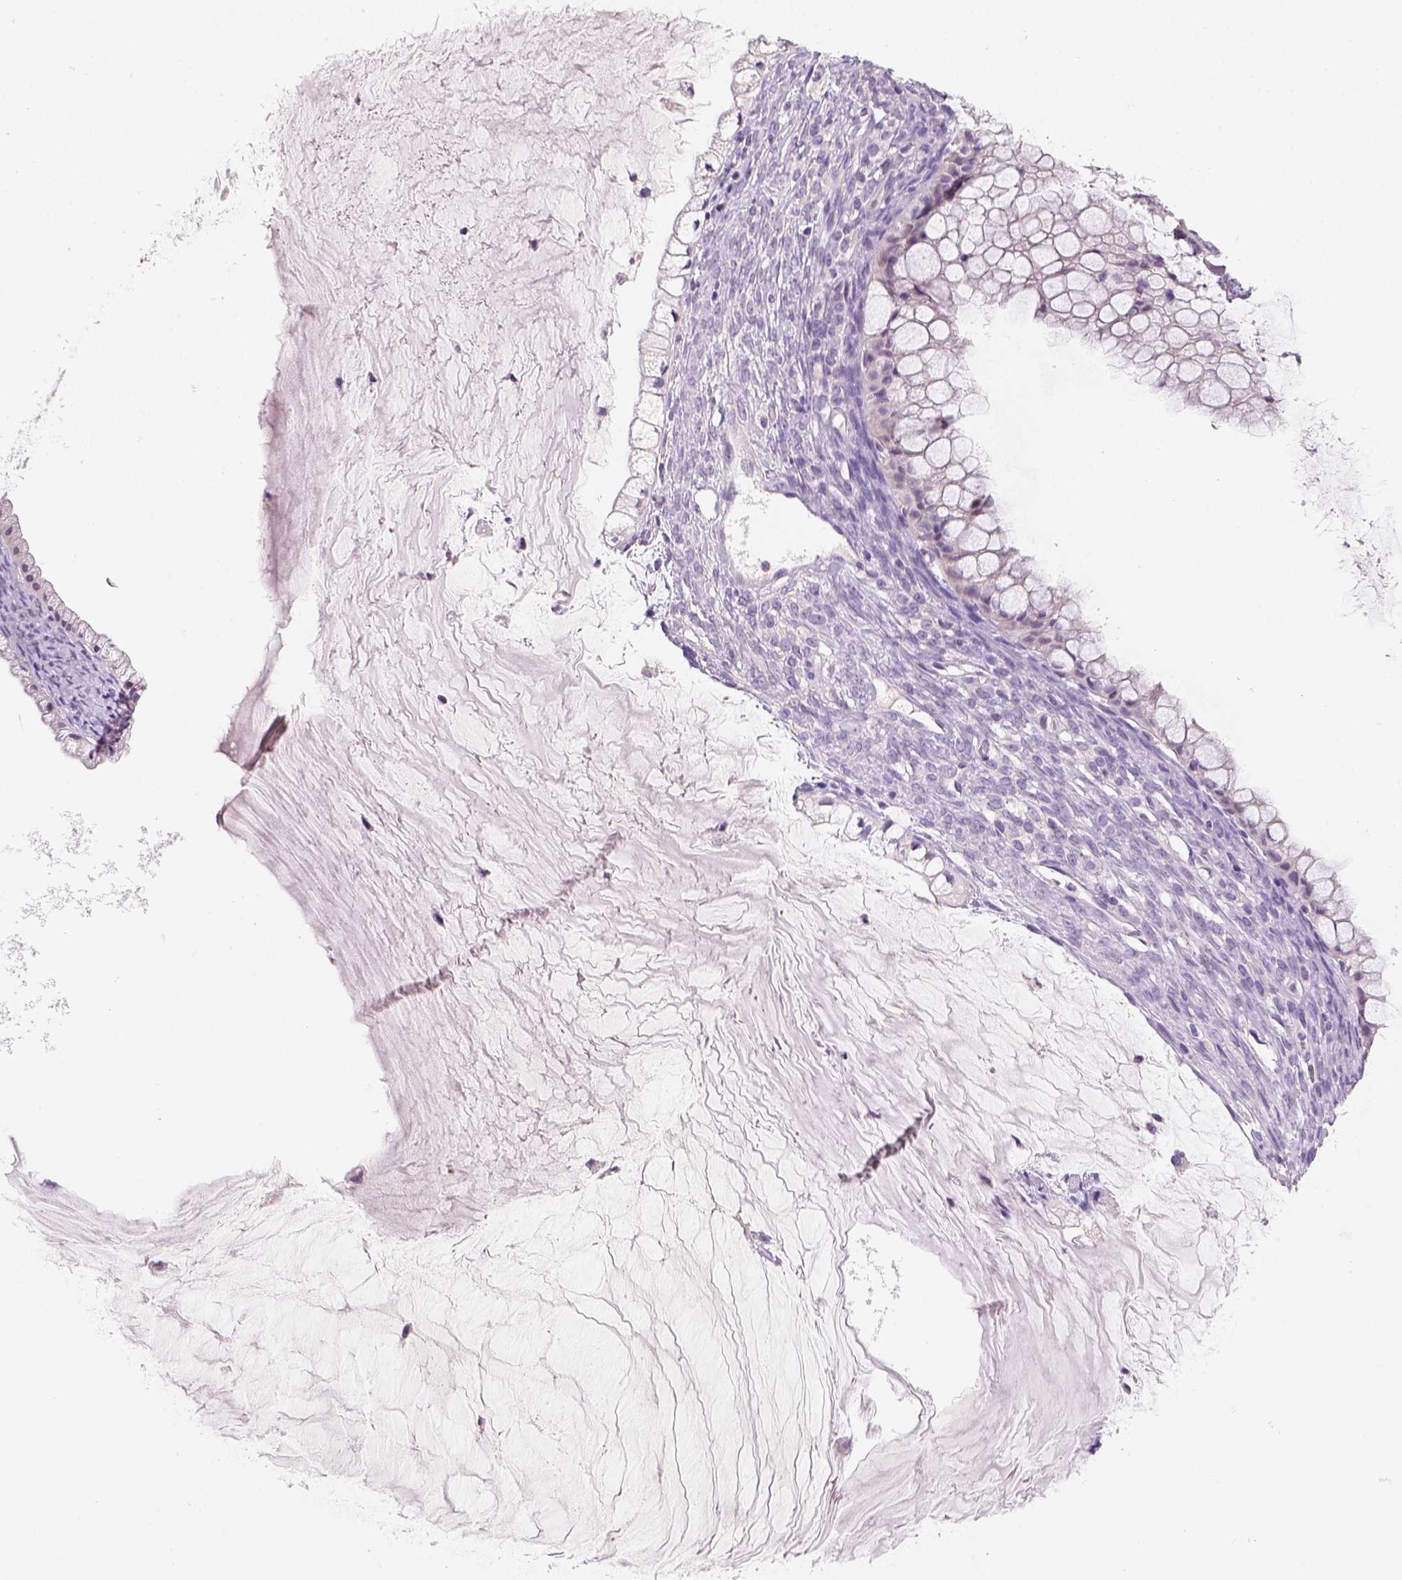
{"staining": {"intensity": "negative", "quantity": "none", "location": "none"}, "tissue": "ovarian cancer", "cell_type": "Tumor cells", "image_type": "cancer", "snomed": [{"axis": "morphology", "description": "Cystadenocarcinoma, mucinous, NOS"}, {"axis": "topography", "description": "Ovary"}], "caption": "The IHC photomicrograph has no significant staining in tumor cells of ovarian mucinous cystadenocarcinoma tissue.", "gene": "ZMAT4", "patient": {"sex": "female", "age": 57}}